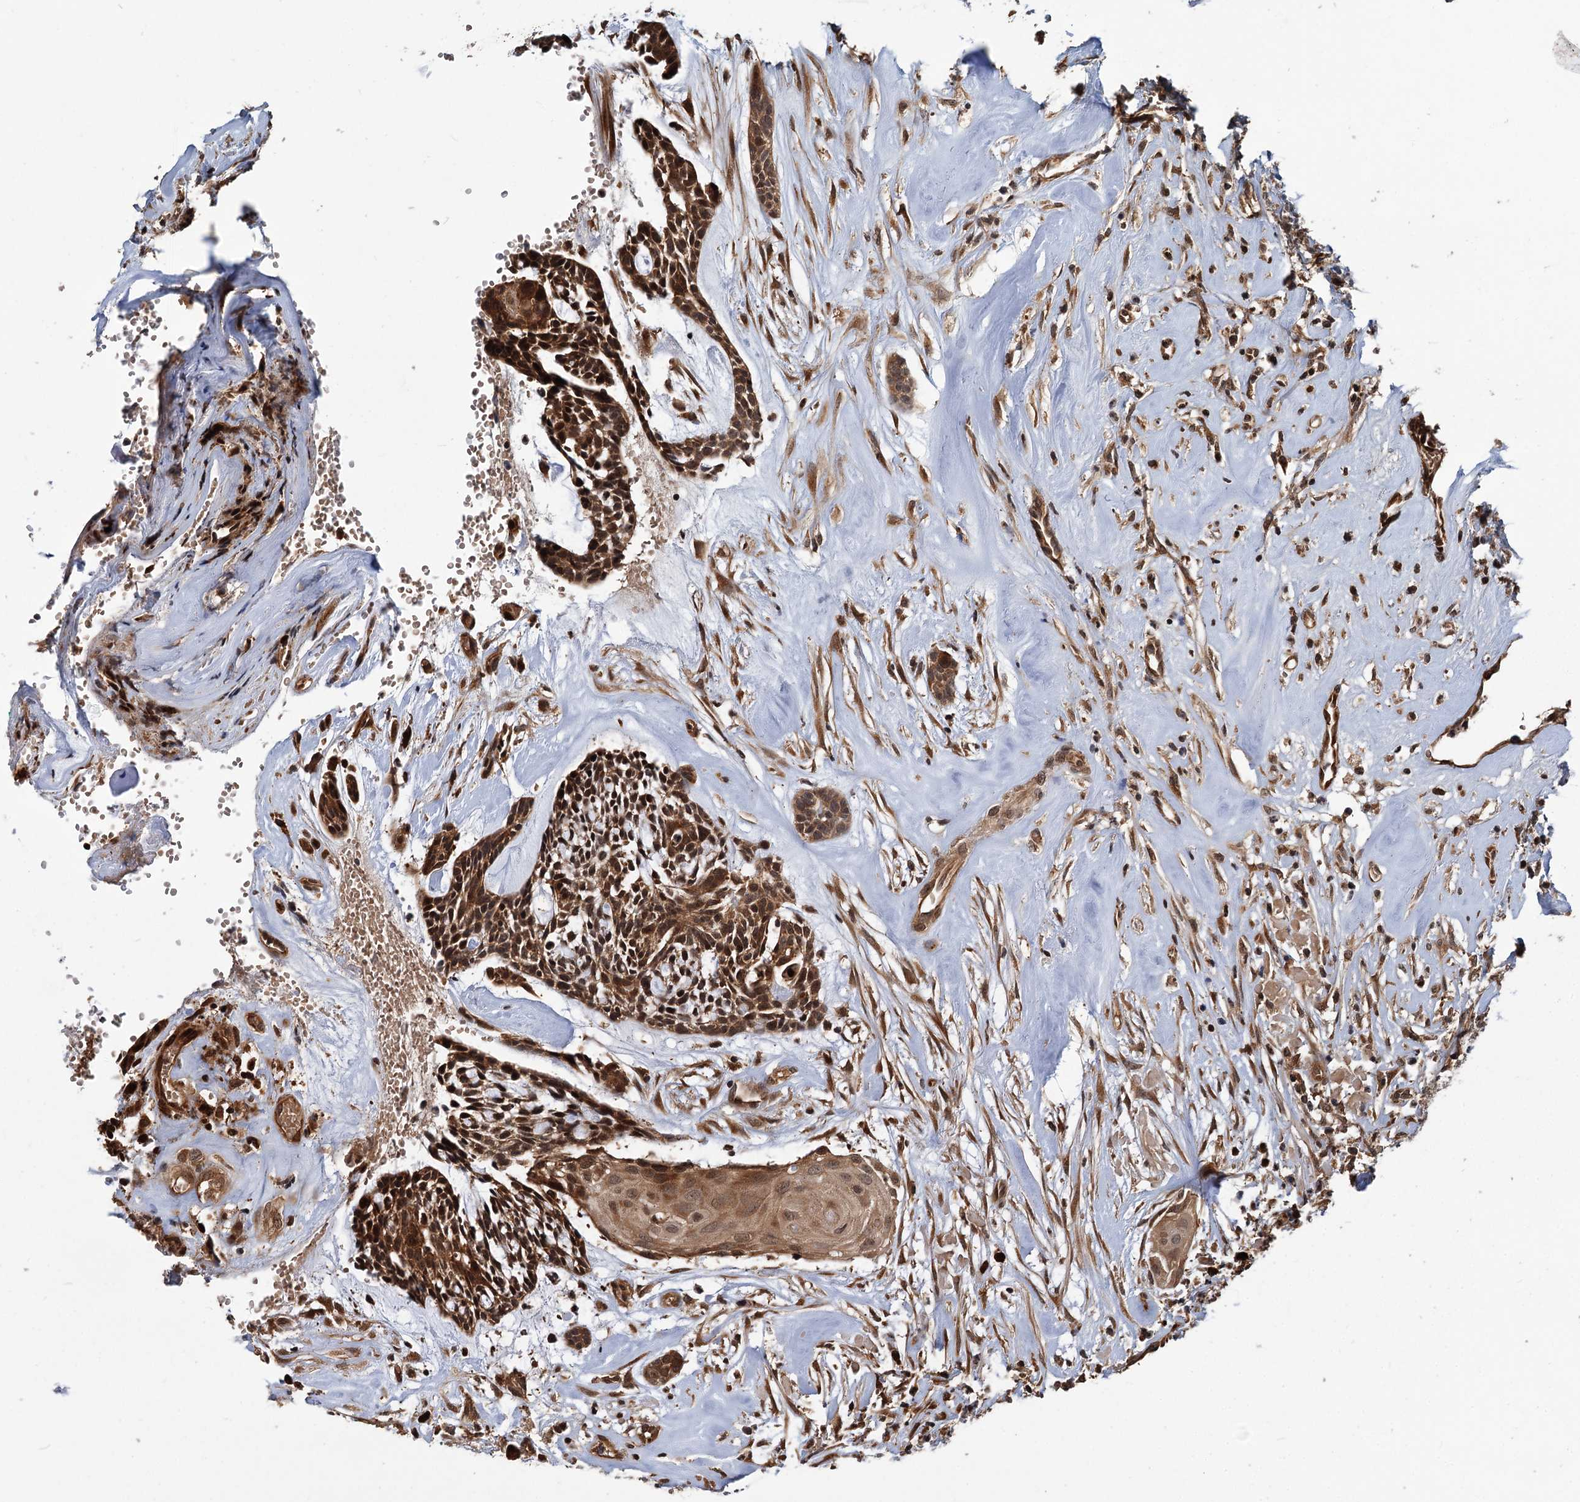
{"staining": {"intensity": "strong", "quantity": ">75%", "location": "cytoplasmic/membranous,nuclear"}, "tissue": "head and neck cancer", "cell_type": "Tumor cells", "image_type": "cancer", "snomed": [{"axis": "morphology", "description": "Adenocarcinoma, NOS"}, {"axis": "topography", "description": "Subcutis"}, {"axis": "topography", "description": "Head-Neck"}], "caption": "Immunohistochemistry (DAB (3,3'-diaminobenzidine)) staining of head and neck adenocarcinoma shows strong cytoplasmic/membranous and nuclear protein staining in about >75% of tumor cells.", "gene": "KANSL2", "patient": {"sex": "female", "age": 73}}